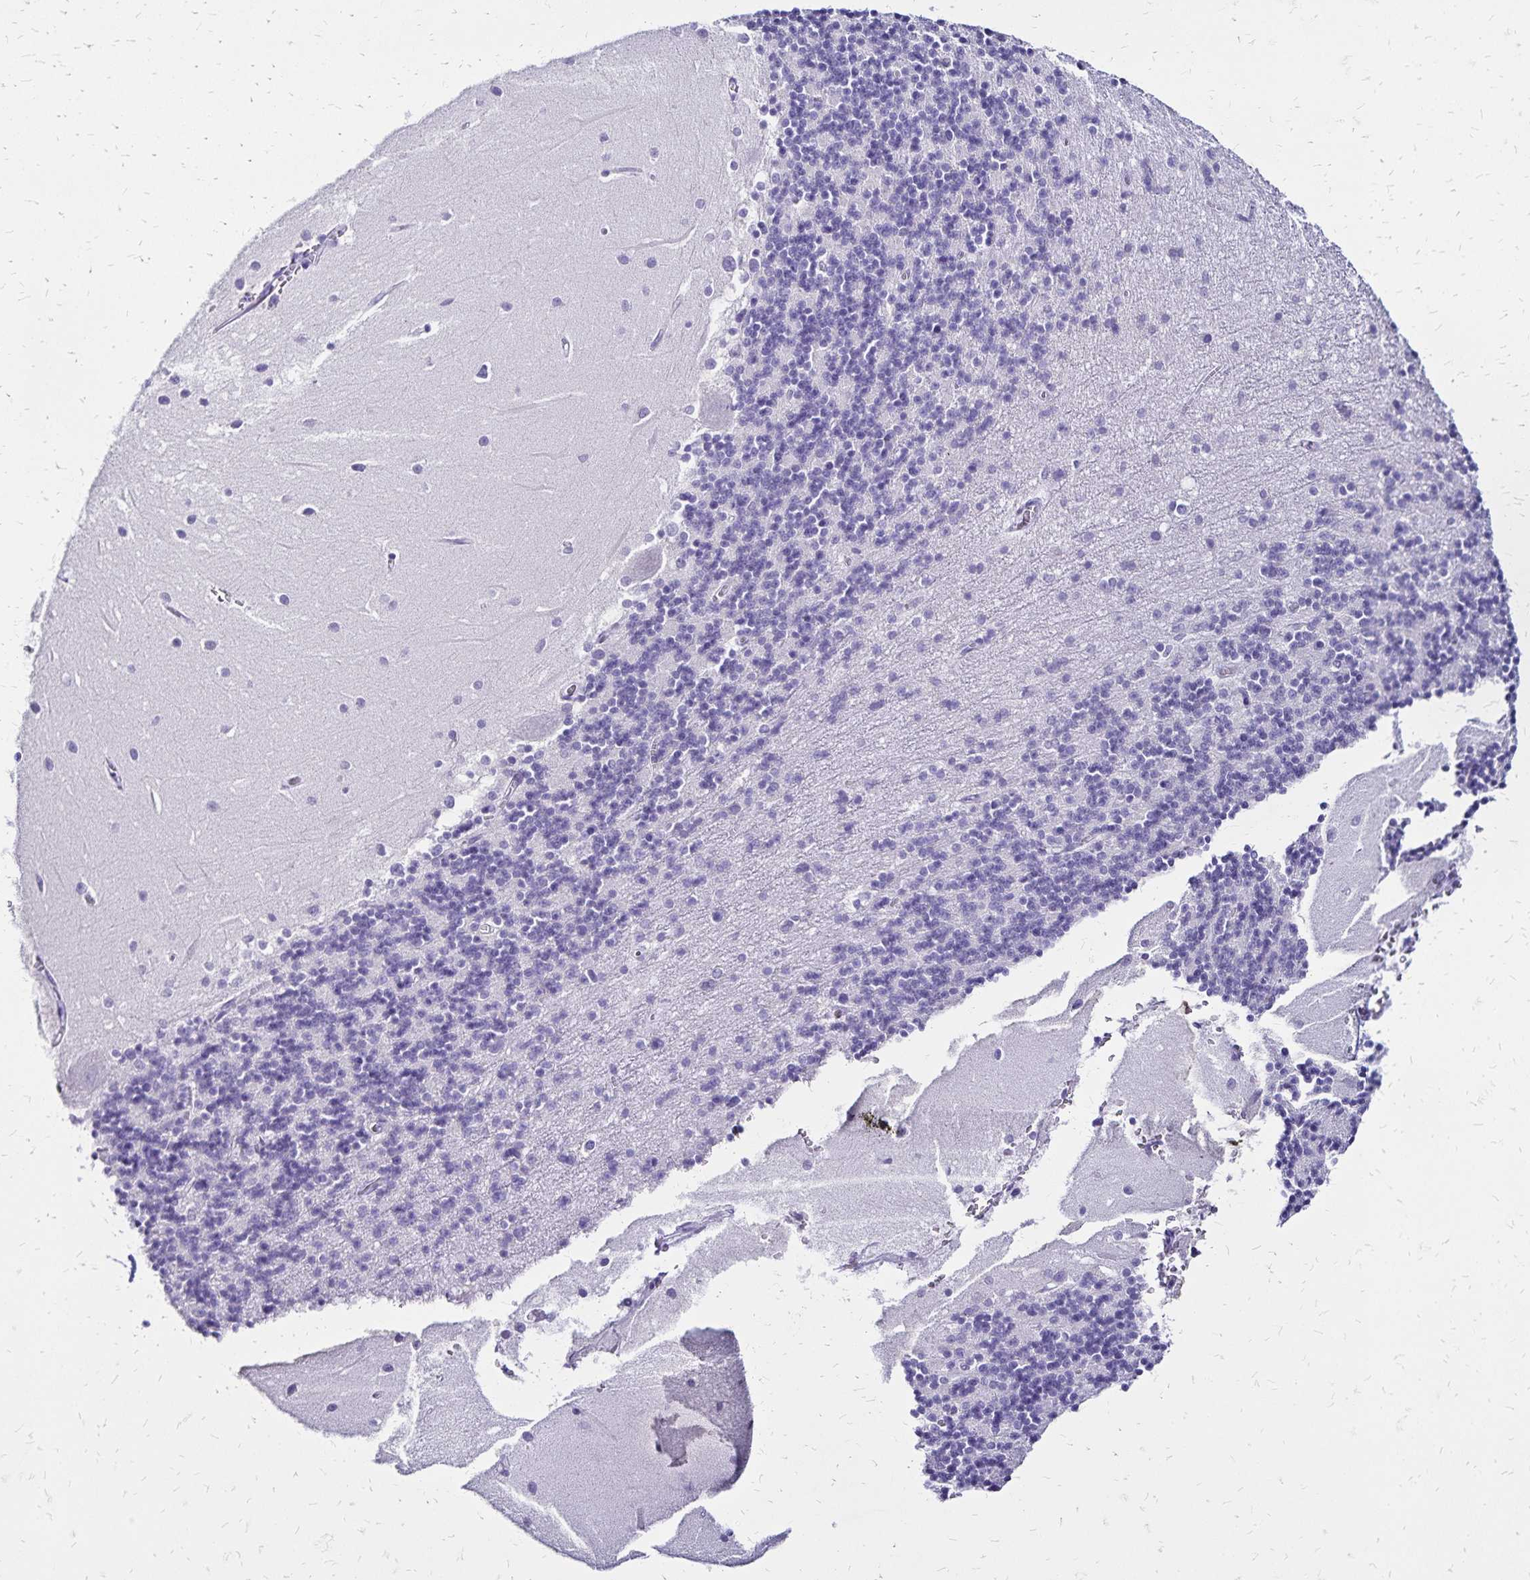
{"staining": {"intensity": "negative", "quantity": "none", "location": "none"}, "tissue": "cerebellum", "cell_type": "Cells in granular layer", "image_type": "normal", "snomed": [{"axis": "morphology", "description": "Normal tissue, NOS"}, {"axis": "topography", "description": "Cerebellum"}], "caption": "A high-resolution histopathology image shows immunohistochemistry (IHC) staining of normal cerebellum, which reveals no significant expression in cells in granular layer.", "gene": "LIN28B", "patient": {"sex": "male", "age": 54}}